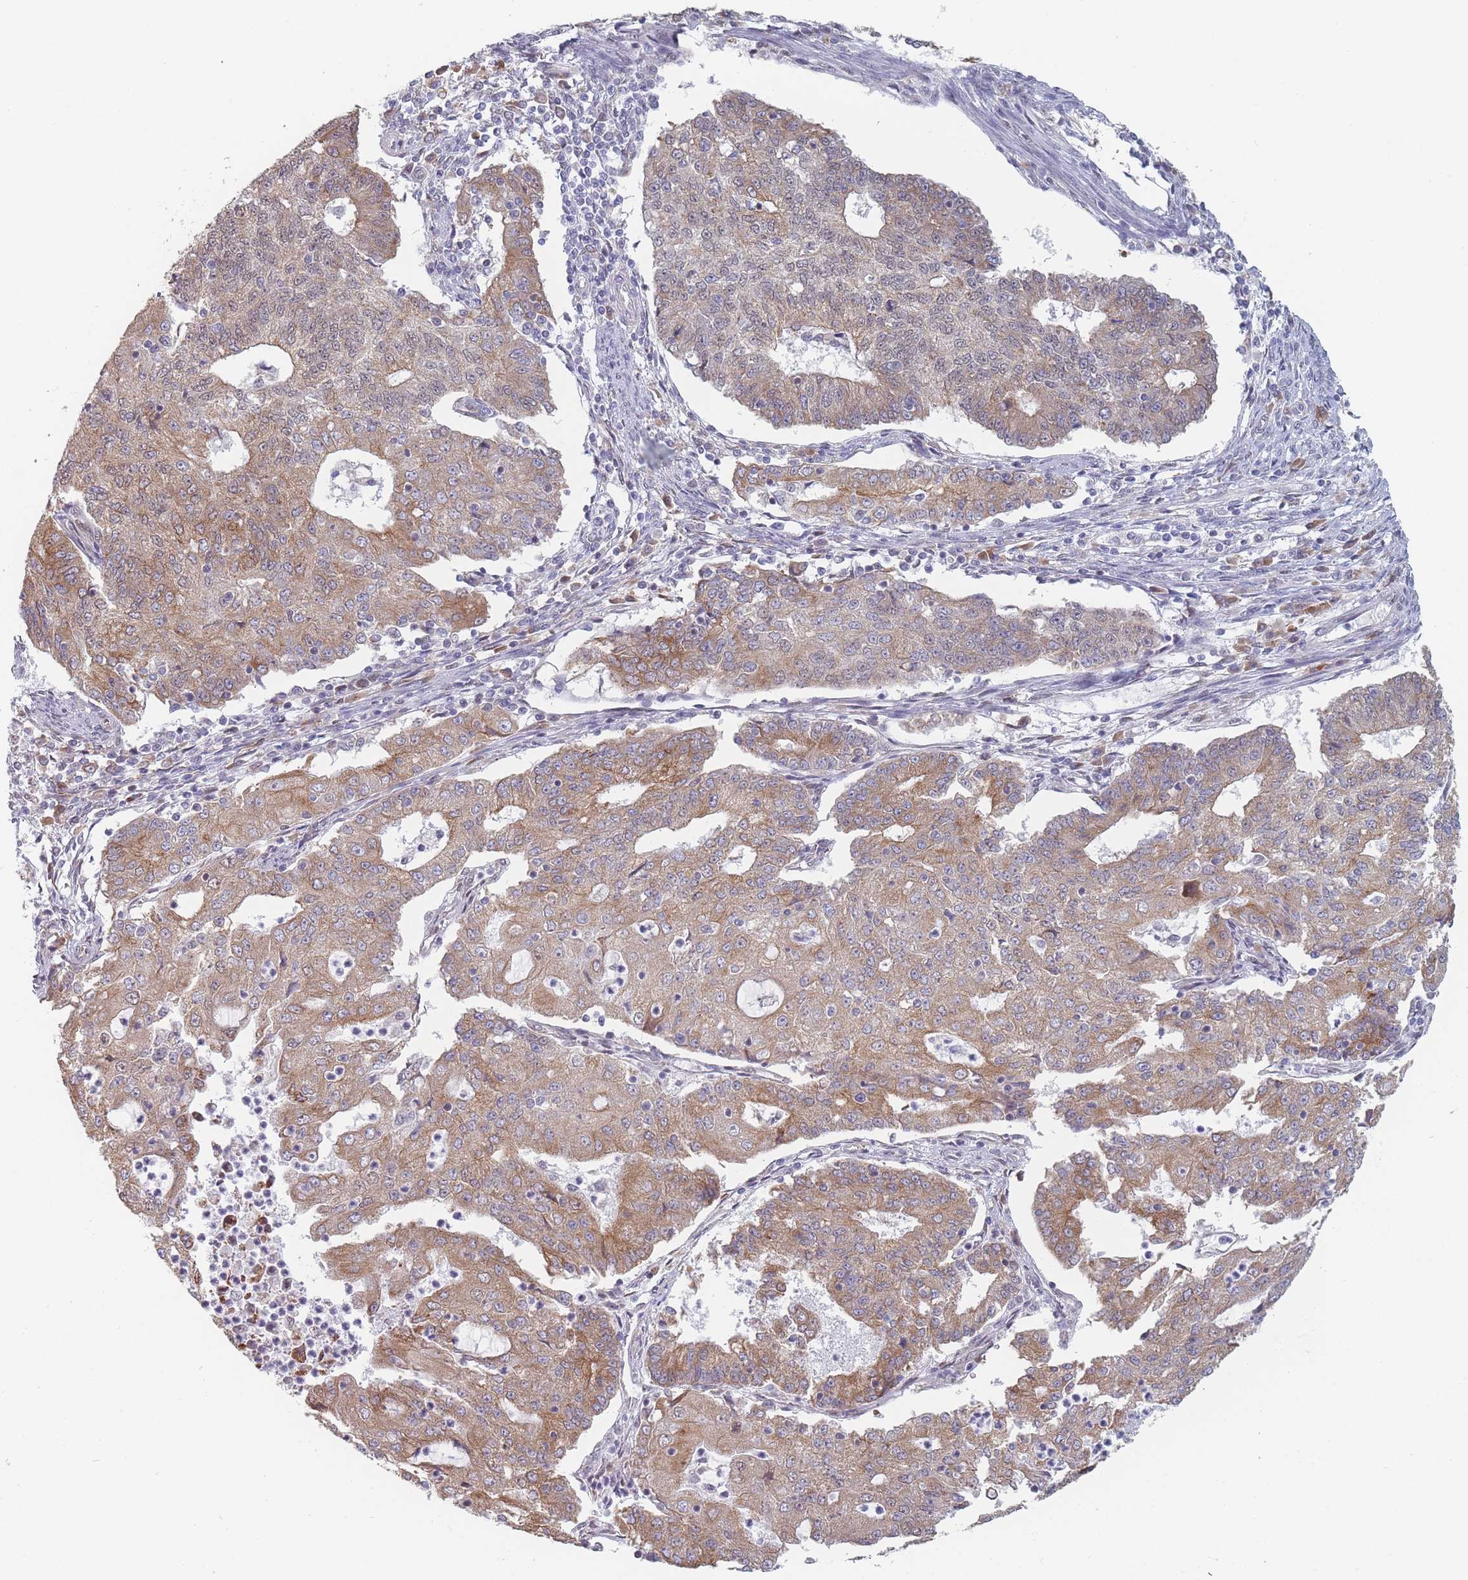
{"staining": {"intensity": "moderate", "quantity": ">75%", "location": "cytoplasmic/membranous"}, "tissue": "endometrial cancer", "cell_type": "Tumor cells", "image_type": "cancer", "snomed": [{"axis": "morphology", "description": "Adenocarcinoma, NOS"}, {"axis": "topography", "description": "Endometrium"}], "caption": "Endometrial cancer (adenocarcinoma) was stained to show a protein in brown. There is medium levels of moderate cytoplasmic/membranous expression in about >75% of tumor cells.", "gene": "TMED10", "patient": {"sex": "female", "age": 56}}